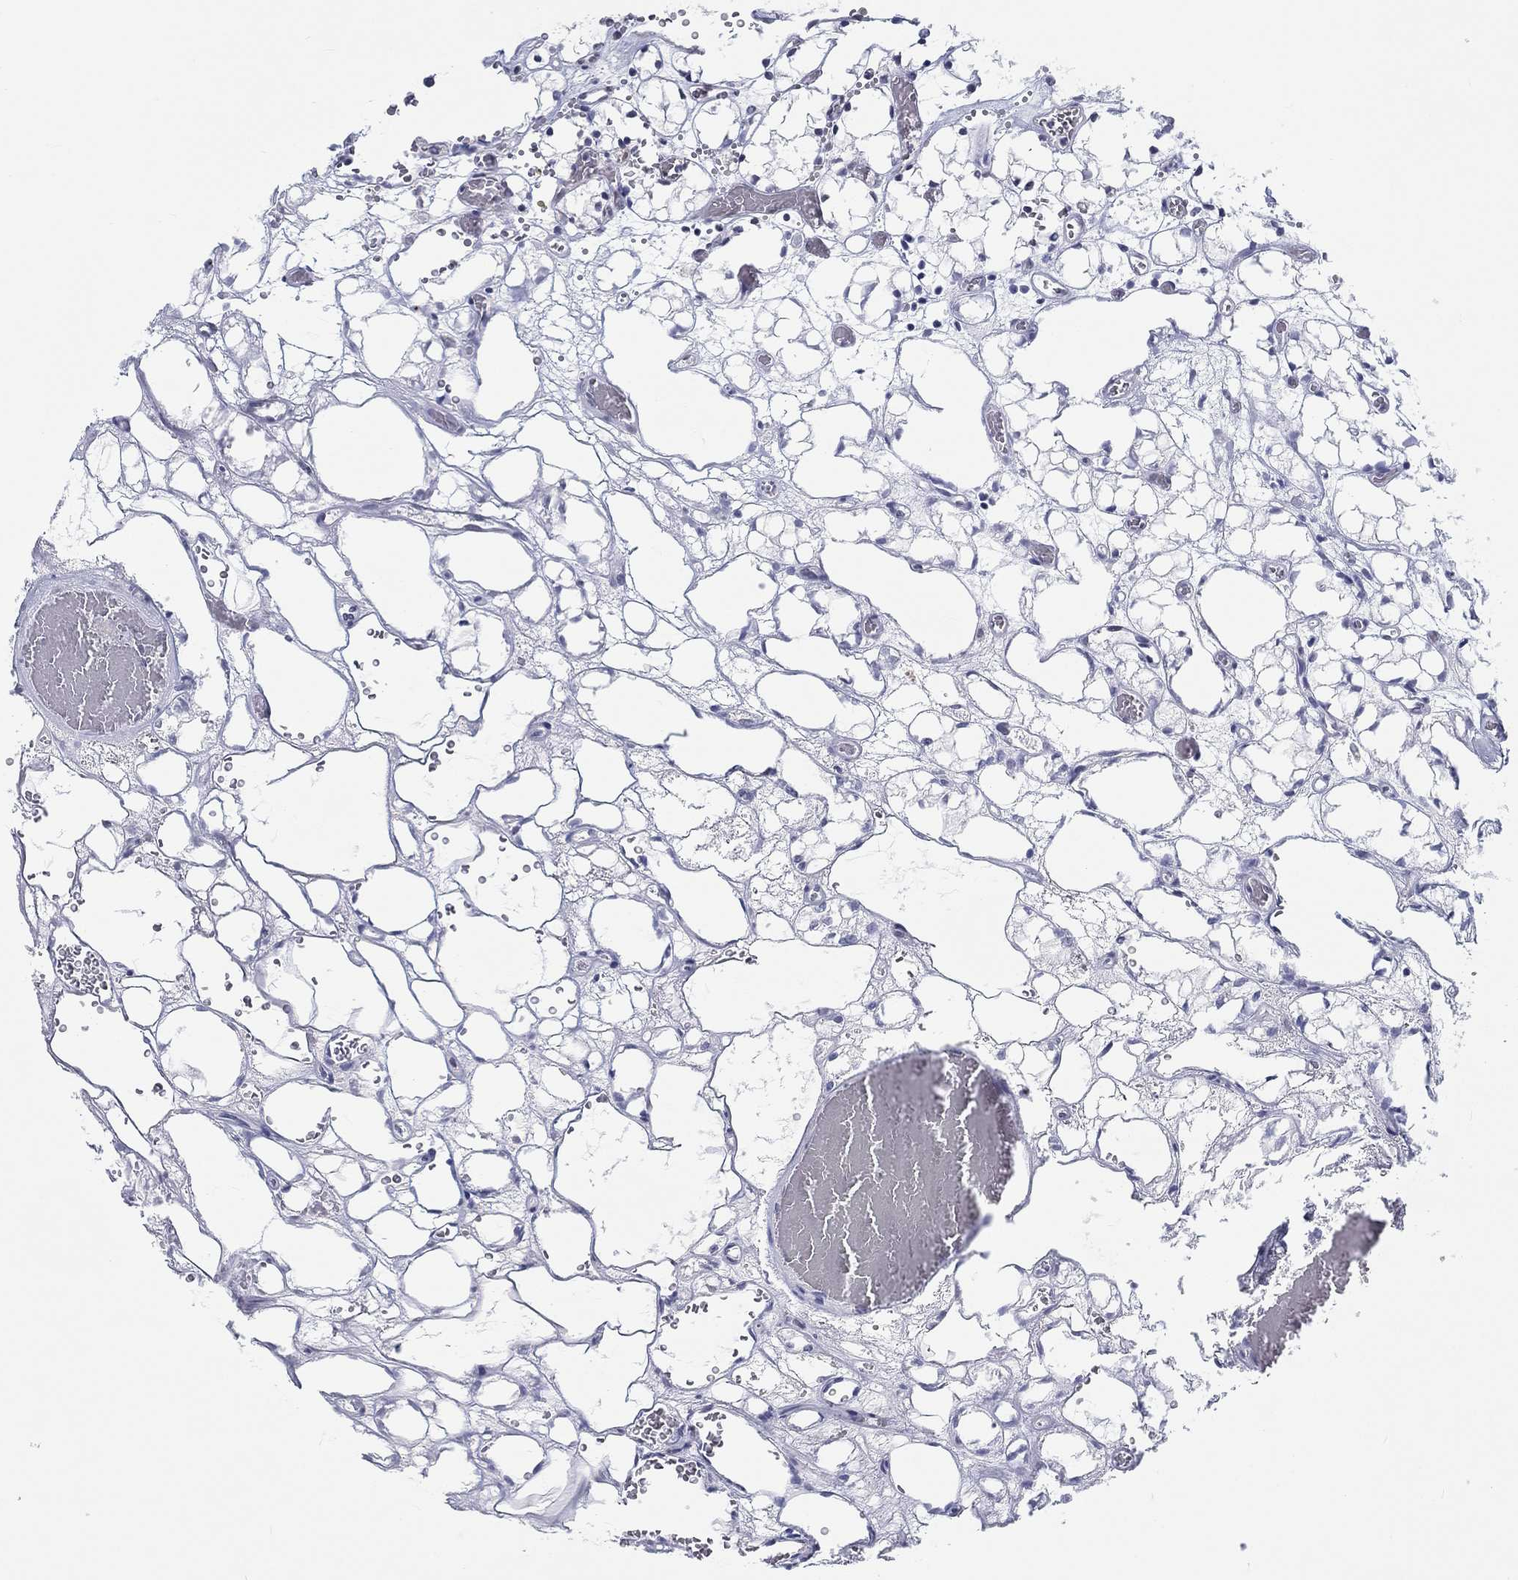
{"staining": {"intensity": "negative", "quantity": "none", "location": "none"}, "tissue": "renal cancer", "cell_type": "Tumor cells", "image_type": "cancer", "snomed": [{"axis": "morphology", "description": "Adenocarcinoma, NOS"}, {"axis": "topography", "description": "Kidney"}], "caption": "DAB (3,3'-diaminobenzidine) immunohistochemical staining of renal adenocarcinoma exhibits no significant expression in tumor cells.", "gene": "CRYGD", "patient": {"sex": "female", "age": 69}}